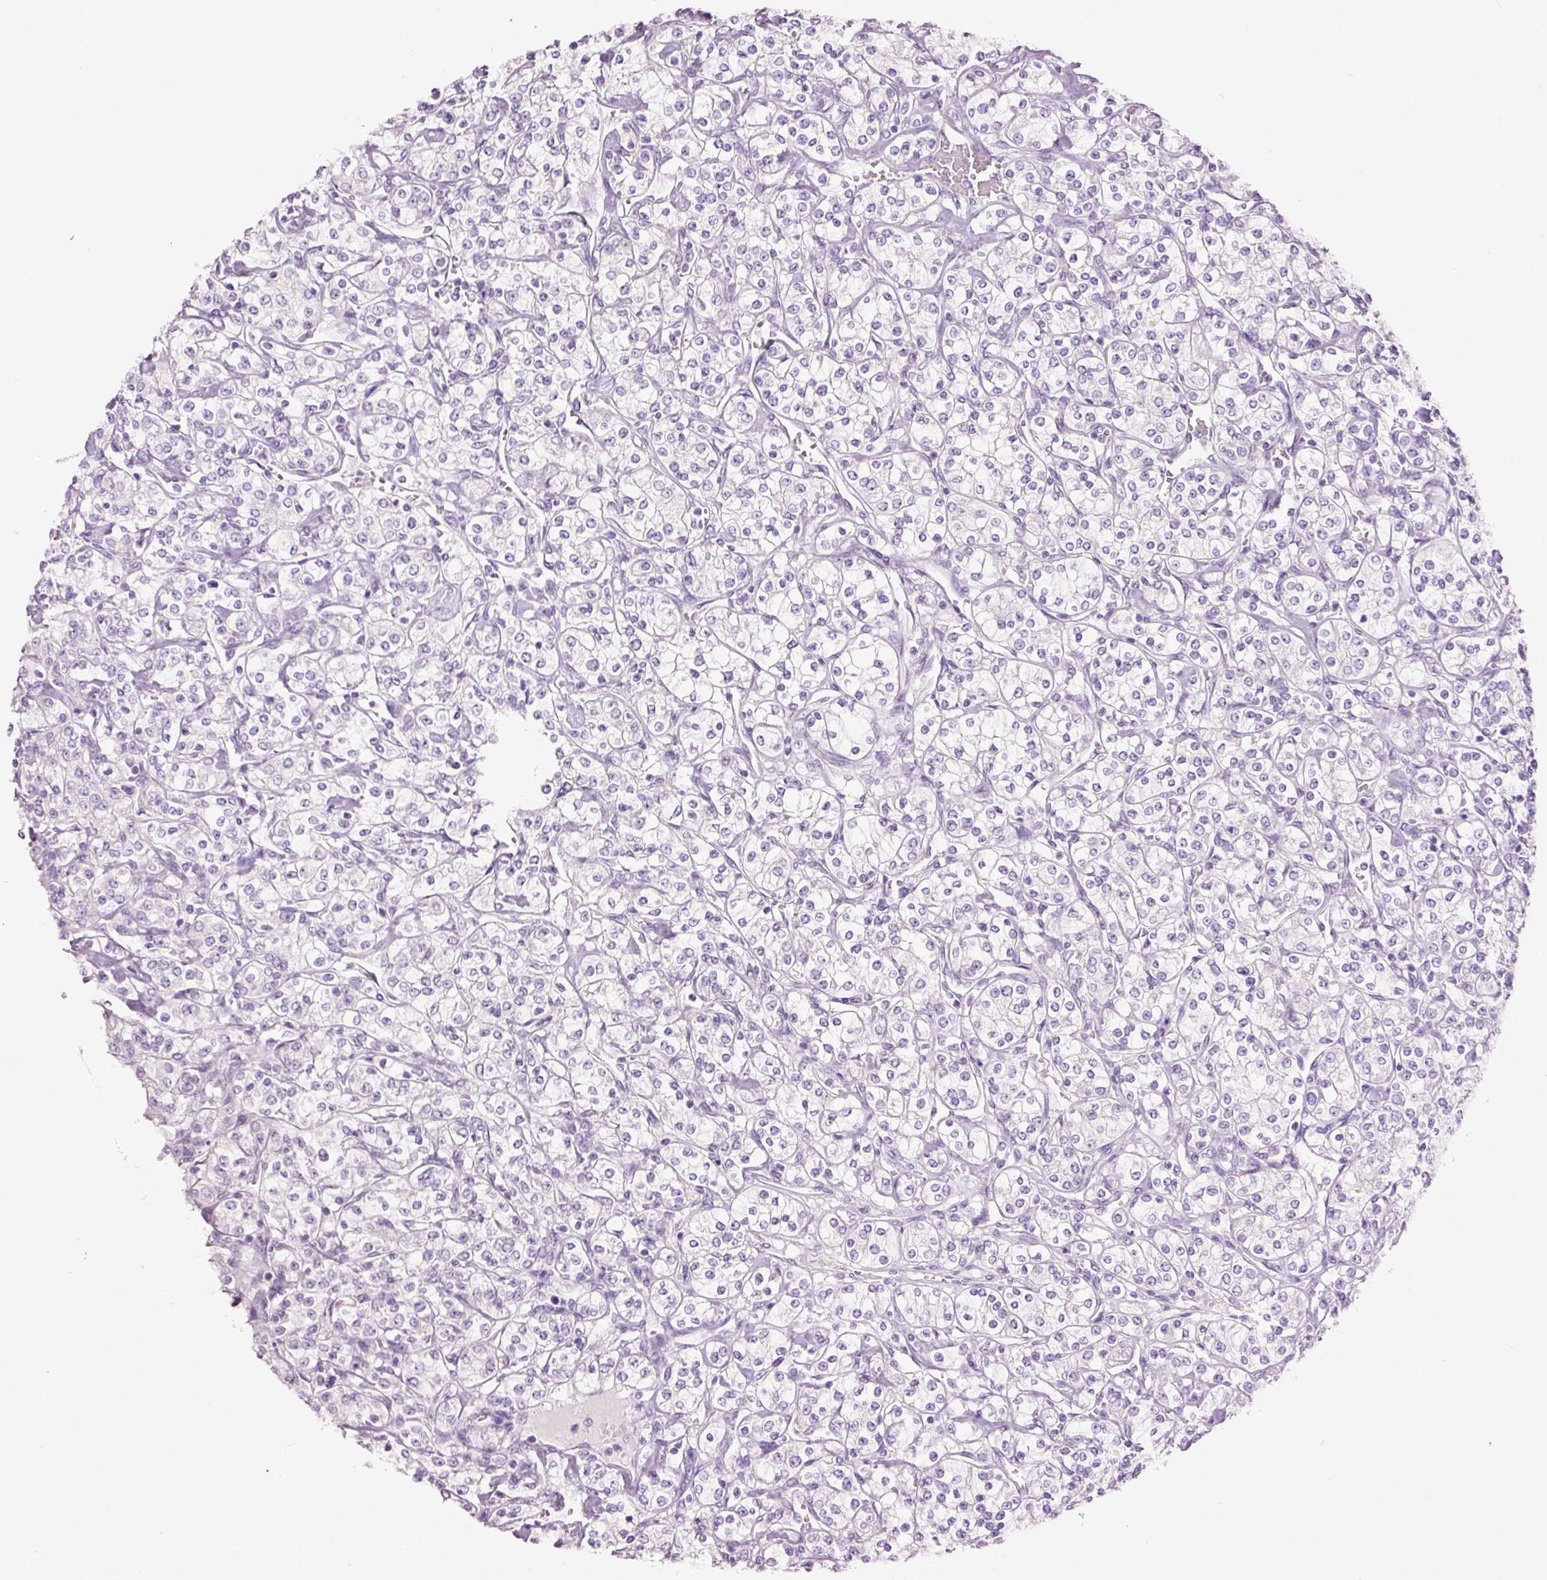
{"staining": {"intensity": "negative", "quantity": "none", "location": "none"}, "tissue": "renal cancer", "cell_type": "Tumor cells", "image_type": "cancer", "snomed": [{"axis": "morphology", "description": "Adenocarcinoma, NOS"}, {"axis": "topography", "description": "Kidney"}], "caption": "There is no significant expression in tumor cells of renal adenocarcinoma.", "gene": "GCG", "patient": {"sex": "male", "age": 77}}